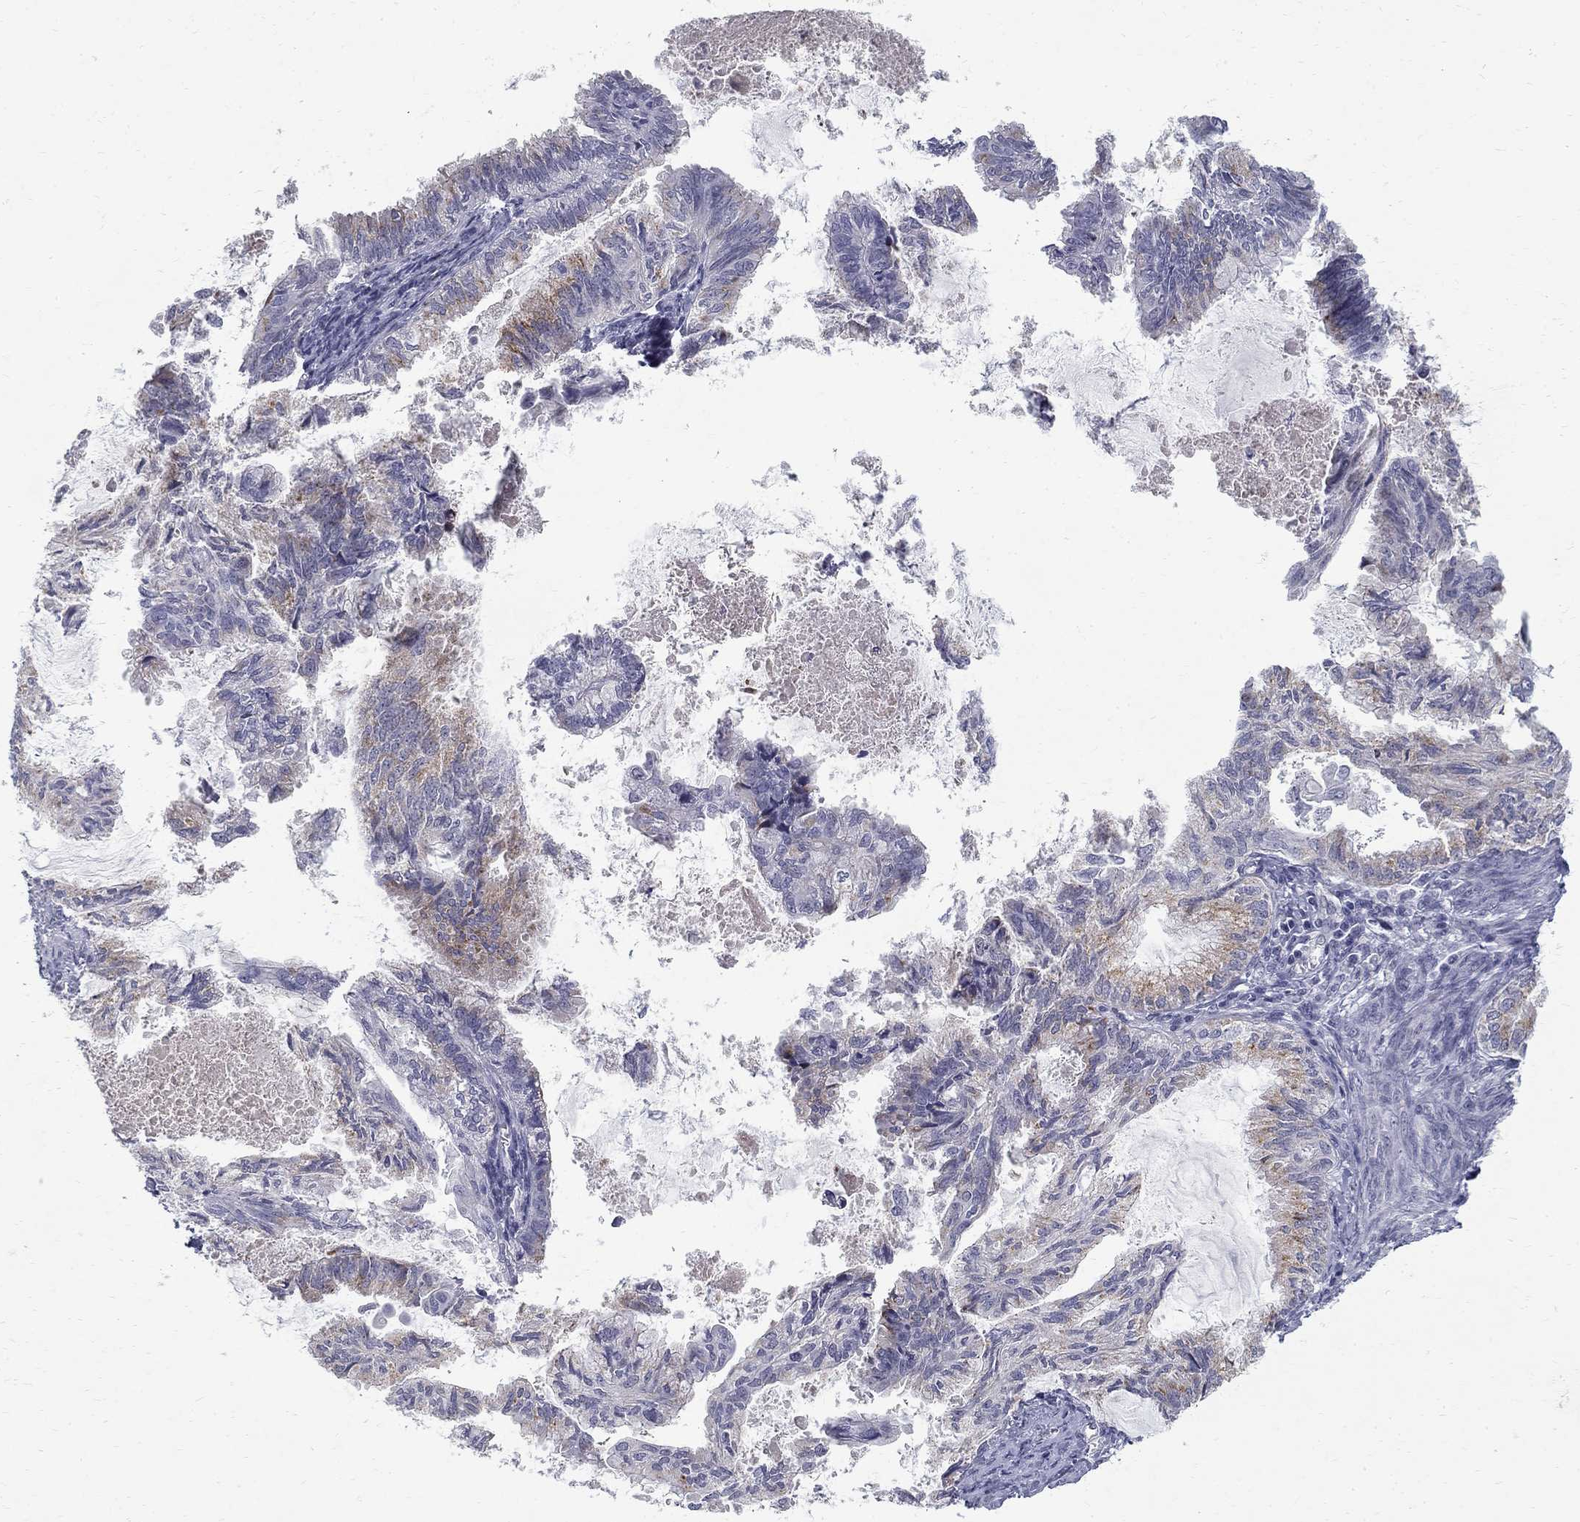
{"staining": {"intensity": "weak", "quantity": "25%-75%", "location": "cytoplasmic/membranous"}, "tissue": "endometrial cancer", "cell_type": "Tumor cells", "image_type": "cancer", "snomed": [{"axis": "morphology", "description": "Adenocarcinoma, NOS"}, {"axis": "topography", "description": "Endometrium"}], "caption": "The micrograph displays immunohistochemical staining of endometrial cancer. There is weak cytoplasmic/membranous expression is identified in approximately 25%-75% of tumor cells.", "gene": "CLIC6", "patient": {"sex": "female", "age": 86}}